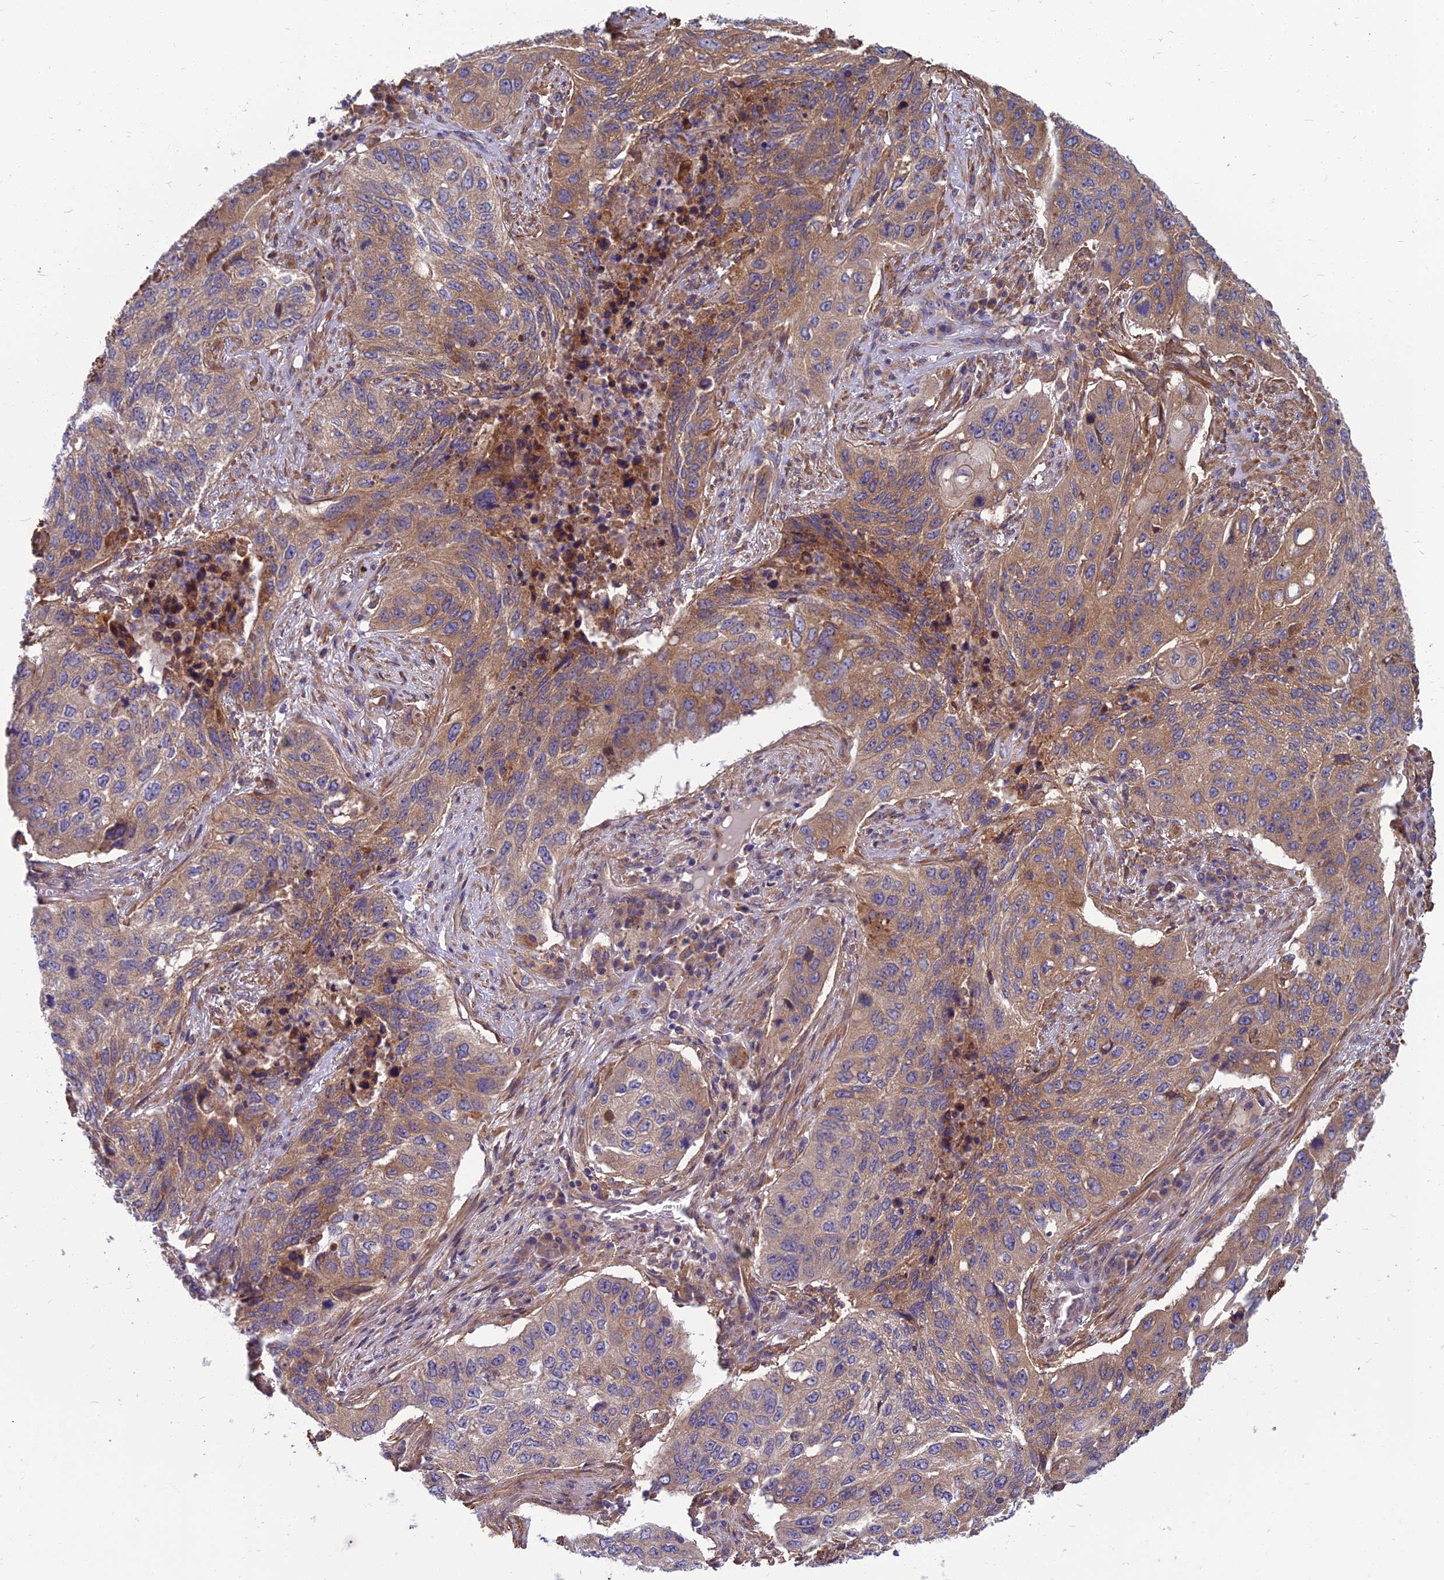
{"staining": {"intensity": "moderate", "quantity": ">75%", "location": "cytoplasmic/membranous"}, "tissue": "lung cancer", "cell_type": "Tumor cells", "image_type": "cancer", "snomed": [{"axis": "morphology", "description": "Squamous cell carcinoma, NOS"}, {"axis": "topography", "description": "Lung"}], "caption": "High-magnification brightfield microscopy of lung cancer stained with DAB (brown) and counterstained with hematoxylin (blue). tumor cells exhibit moderate cytoplasmic/membranous expression is seen in about>75% of cells. (Brightfield microscopy of DAB IHC at high magnification).", "gene": "WDR24", "patient": {"sex": "female", "age": 63}}